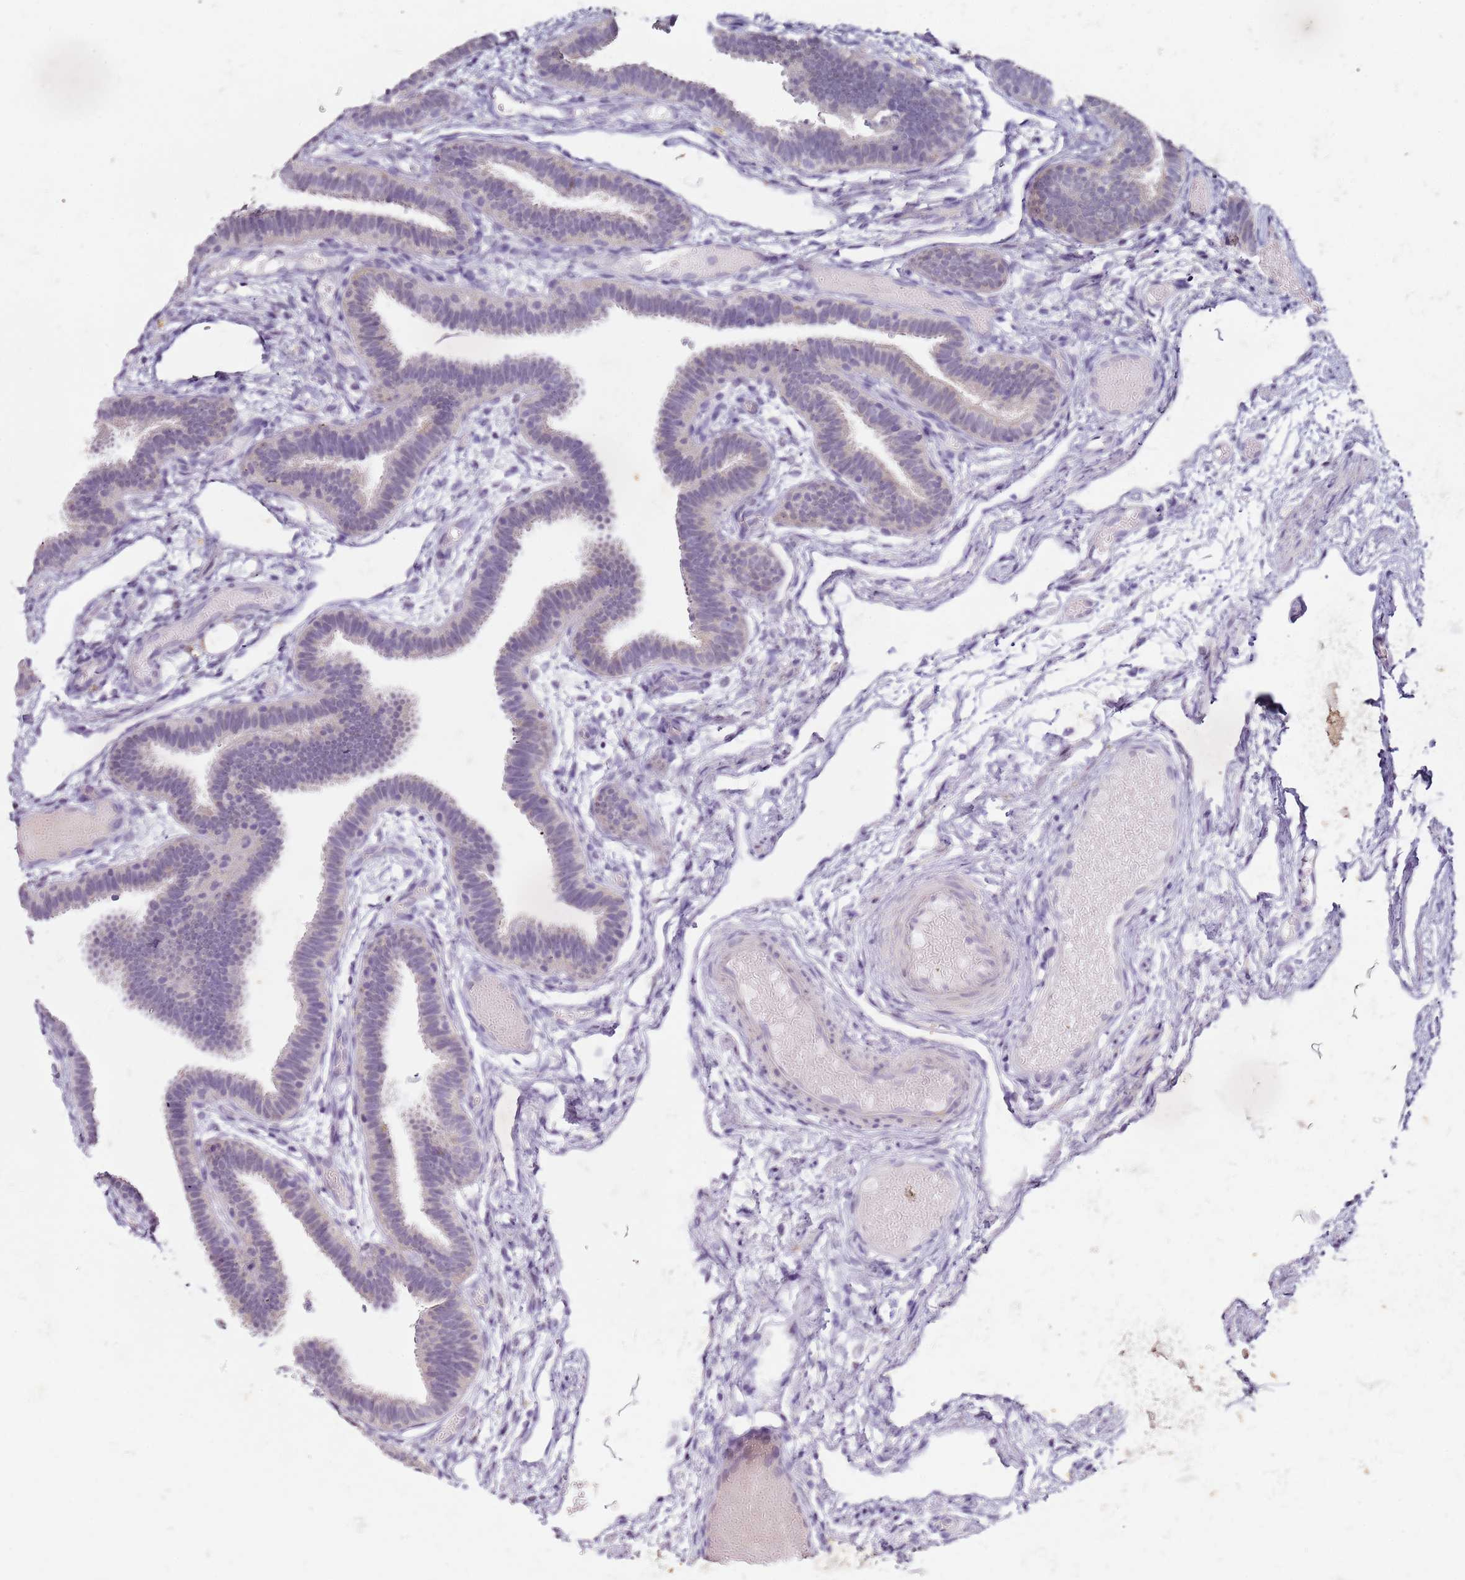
{"staining": {"intensity": "weak", "quantity": "25%-75%", "location": "cytoplasmic/membranous"}, "tissue": "fallopian tube", "cell_type": "Glandular cells", "image_type": "normal", "snomed": [{"axis": "morphology", "description": "Normal tissue, NOS"}, {"axis": "topography", "description": "Fallopian tube"}], "caption": "DAB immunohistochemical staining of normal fallopian tube shows weak cytoplasmic/membranous protein expression in about 25%-75% of glandular cells. The staining was performed using DAB (3,3'-diaminobenzidine), with brown indicating positive protein expression. Nuclei are stained blue with hematoxylin.", "gene": "MDH1", "patient": {"sex": "female", "age": 37}}